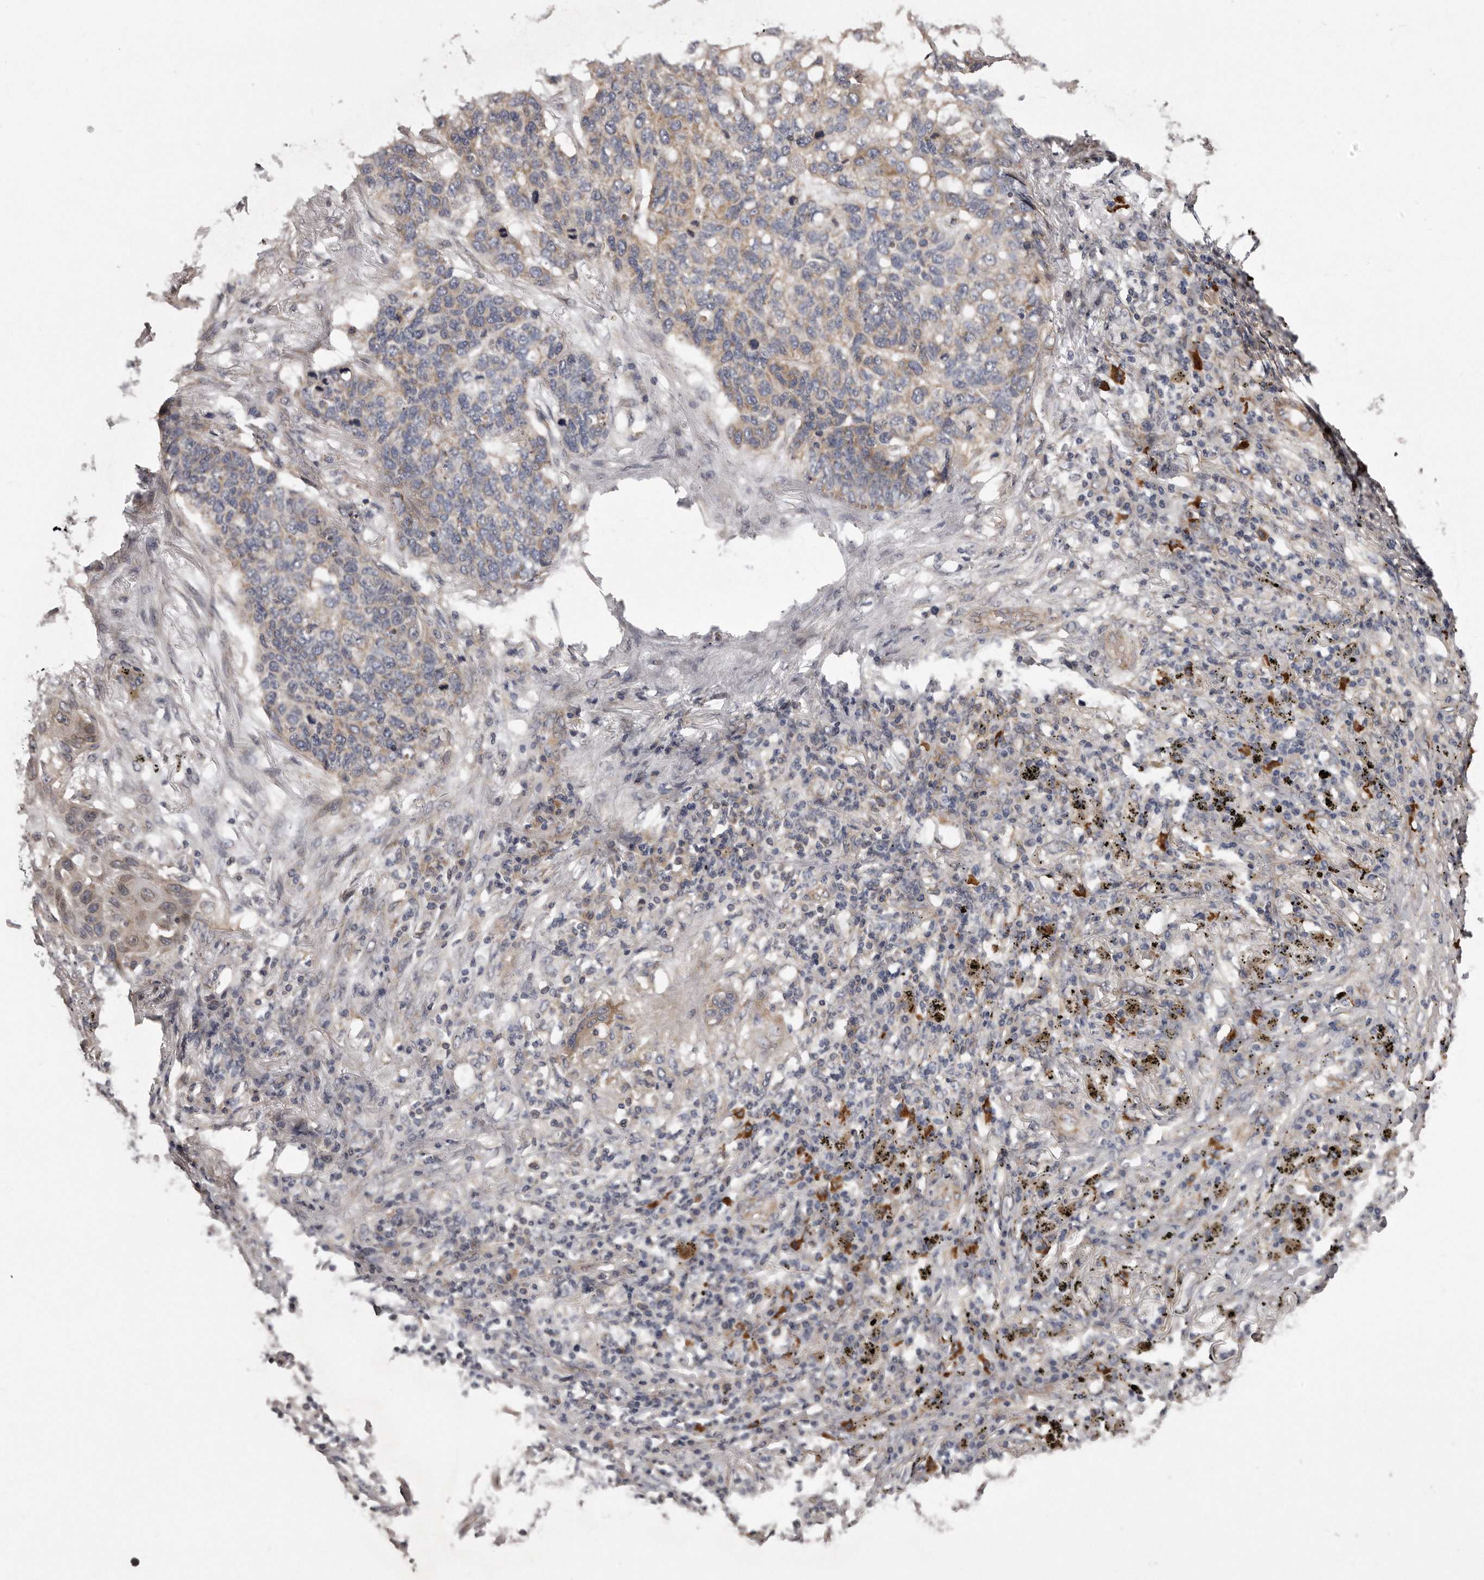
{"staining": {"intensity": "weak", "quantity": "25%-75%", "location": "cytoplasmic/membranous"}, "tissue": "lung cancer", "cell_type": "Tumor cells", "image_type": "cancer", "snomed": [{"axis": "morphology", "description": "Squamous cell carcinoma, NOS"}, {"axis": "topography", "description": "Lung"}], "caption": "This micrograph displays IHC staining of human squamous cell carcinoma (lung), with low weak cytoplasmic/membranous expression in approximately 25%-75% of tumor cells.", "gene": "ARMCX1", "patient": {"sex": "female", "age": 63}}